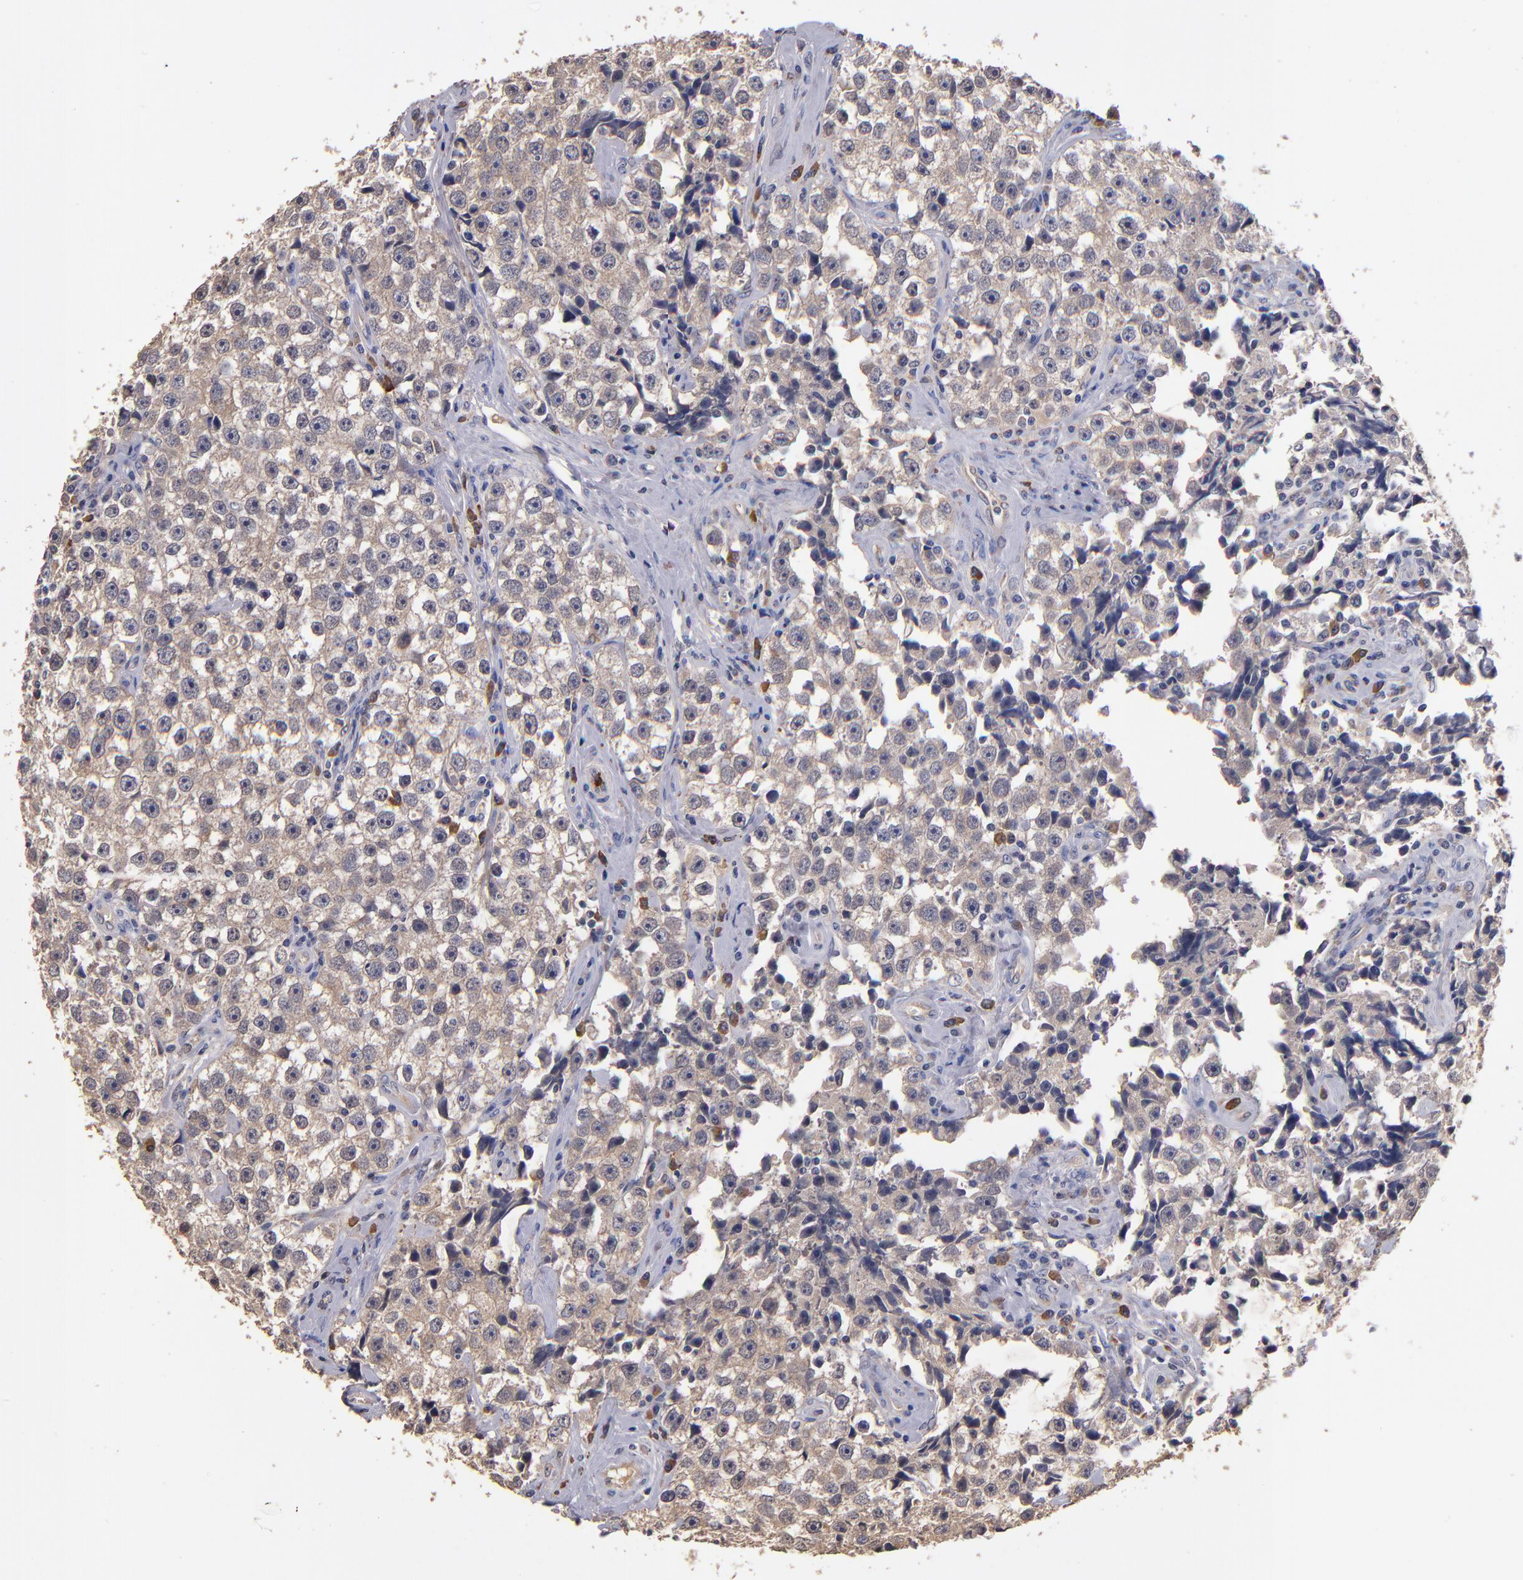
{"staining": {"intensity": "weak", "quantity": ">75%", "location": "cytoplasmic/membranous"}, "tissue": "testis cancer", "cell_type": "Tumor cells", "image_type": "cancer", "snomed": [{"axis": "morphology", "description": "Seminoma, NOS"}, {"axis": "topography", "description": "Testis"}], "caption": "About >75% of tumor cells in testis cancer (seminoma) show weak cytoplasmic/membranous protein expression as visualized by brown immunohistochemical staining.", "gene": "TTLL12", "patient": {"sex": "male", "age": 32}}